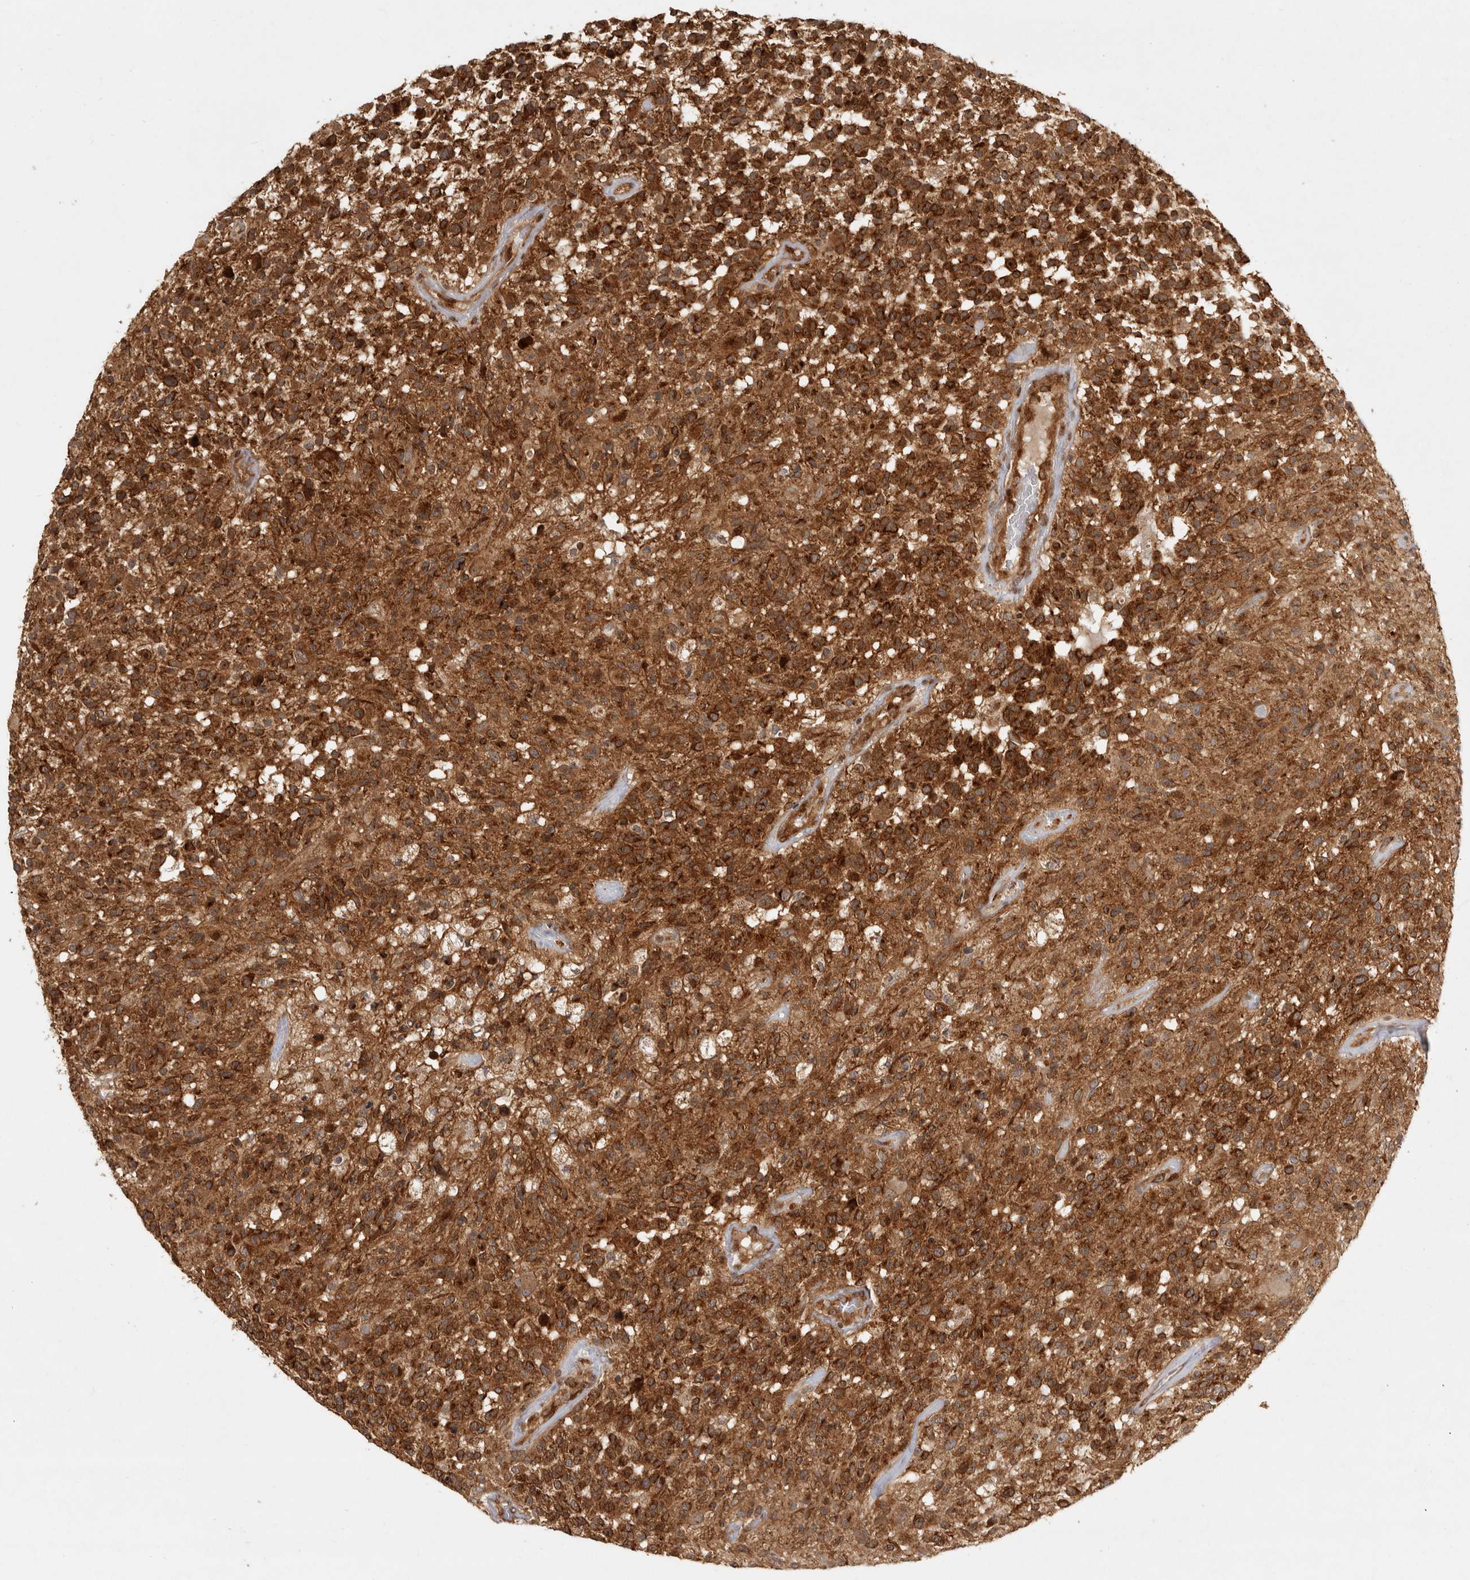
{"staining": {"intensity": "strong", "quantity": ">75%", "location": "cytoplasmic/membranous"}, "tissue": "glioma", "cell_type": "Tumor cells", "image_type": "cancer", "snomed": [{"axis": "morphology", "description": "Glioma, malignant, High grade"}, {"axis": "morphology", "description": "Glioblastoma, NOS"}, {"axis": "topography", "description": "Brain"}], "caption": "Glioma stained for a protein (brown) shows strong cytoplasmic/membranous positive expression in approximately >75% of tumor cells.", "gene": "CAMSAP2", "patient": {"sex": "male", "age": 60}}